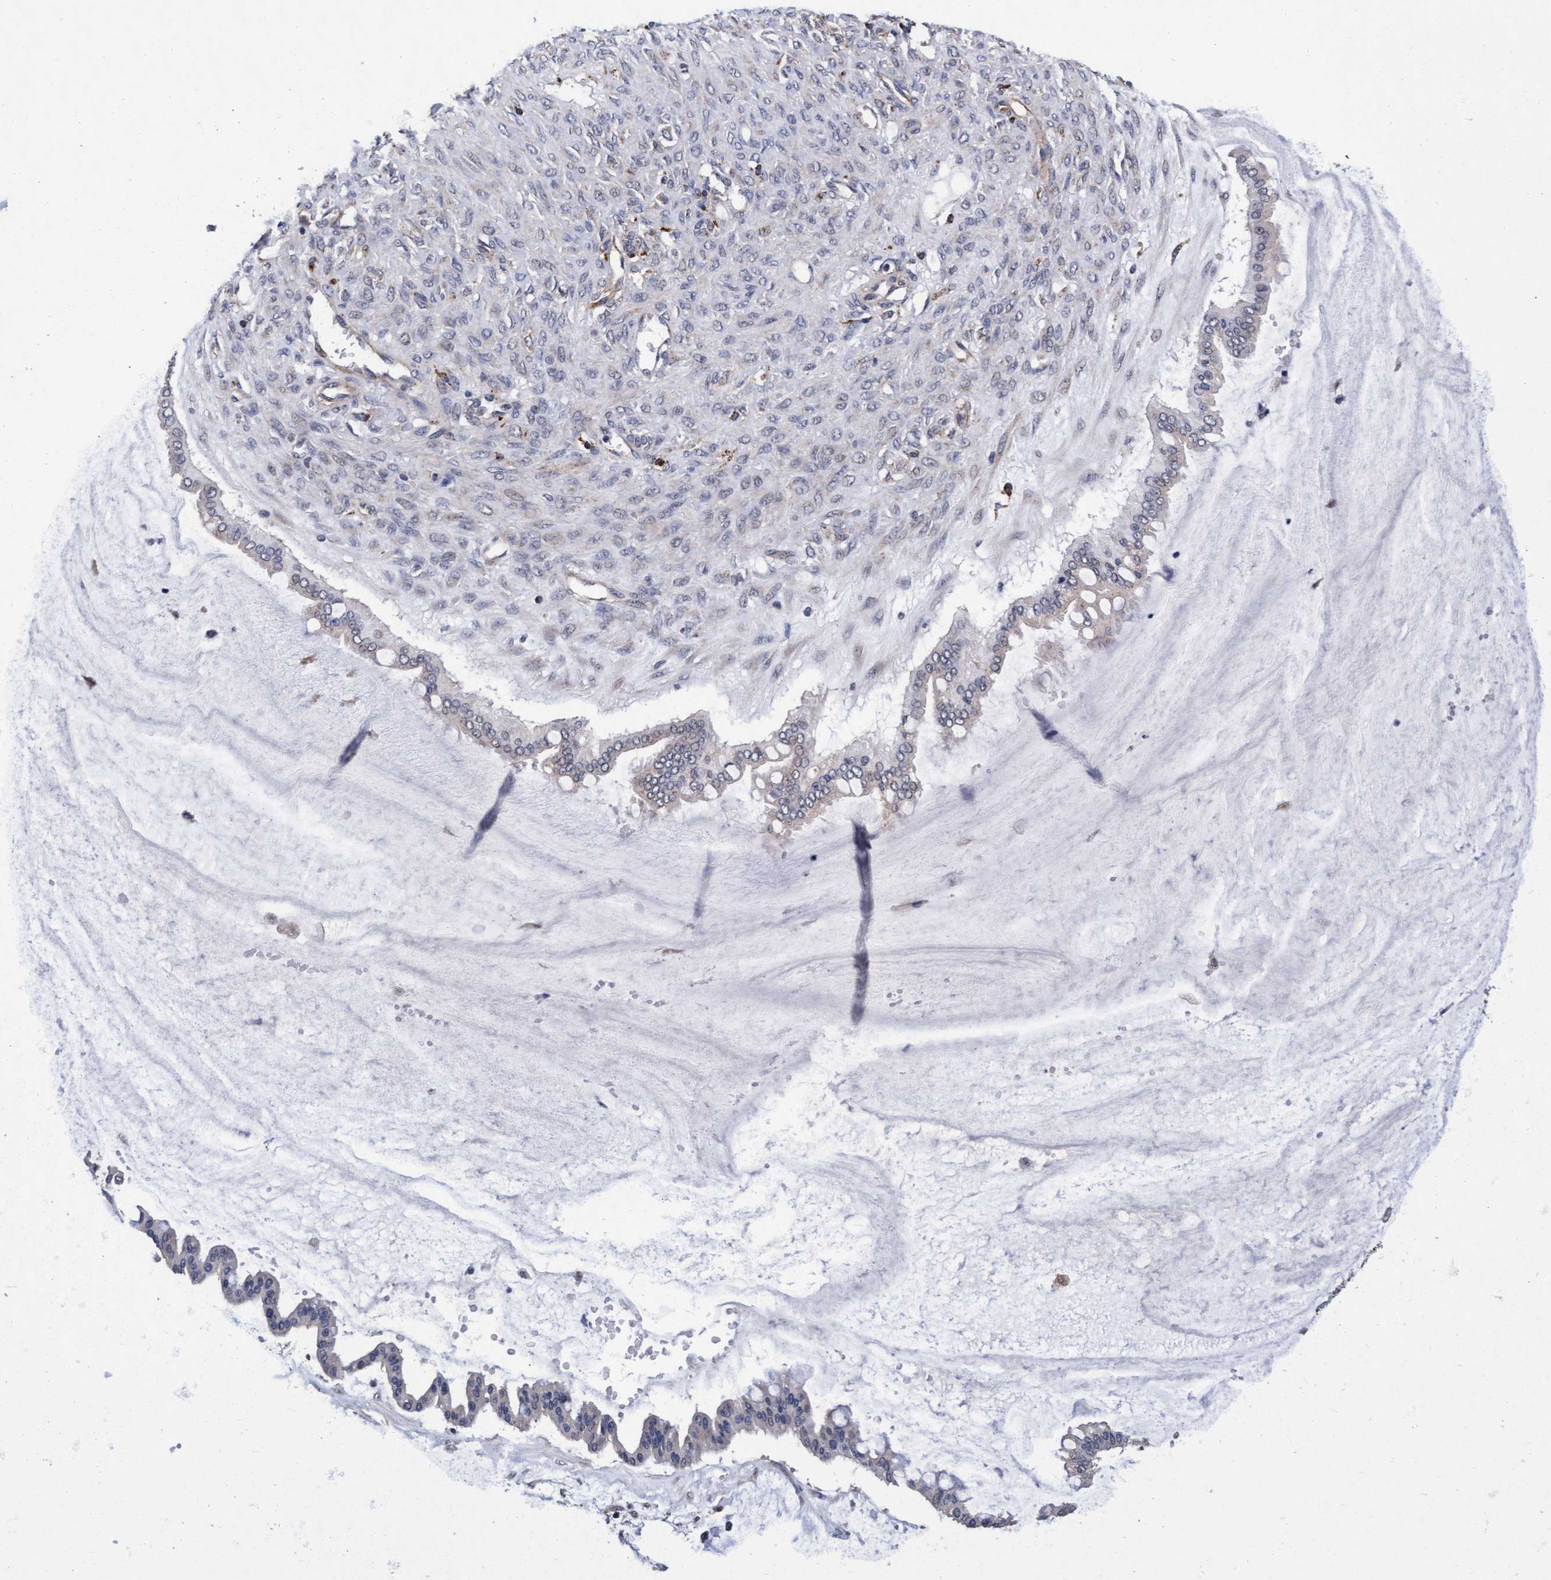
{"staining": {"intensity": "negative", "quantity": "none", "location": "none"}, "tissue": "ovarian cancer", "cell_type": "Tumor cells", "image_type": "cancer", "snomed": [{"axis": "morphology", "description": "Cystadenocarcinoma, mucinous, NOS"}, {"axis": "topography", "description": "Ovary"}], "caption": "IHC photomicrograph of ovarian cancer stained for a protein (brown), which demonstrates no positivity in tumor cells.", "gene": "CPQ", "patient": {"sex": "female", "age": 73}}